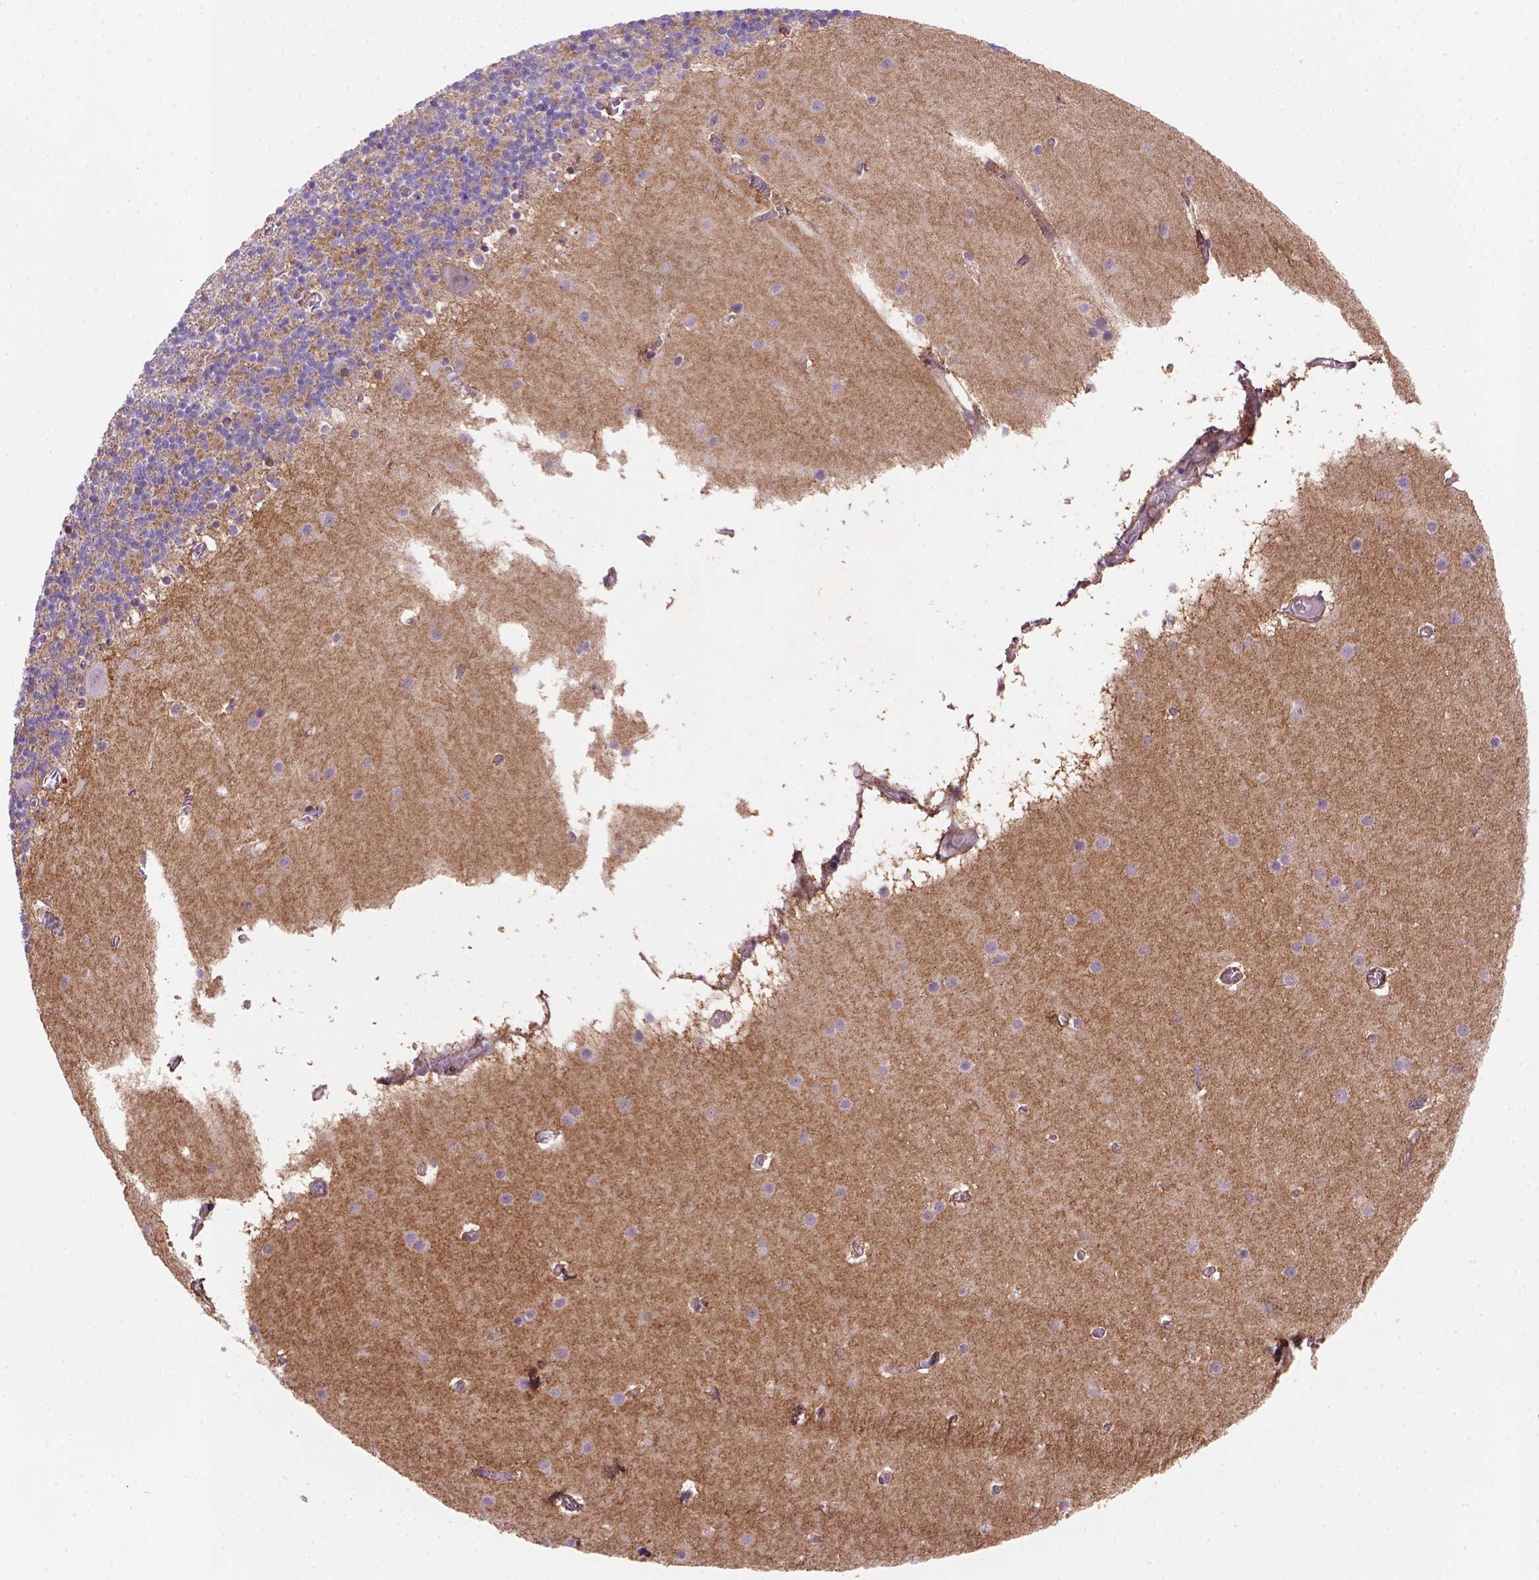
{"staining": {"intensity": "negative", "quantity": "none", "location": "none"}, "tissue": "cerebellum", "cell_type": "Cells in granular layer", "image_type": "normal", "snomed": [{"axis": "morphology", "description": "Normal tissue, NOS"}, {"axis": "topography", "description": "Cerebellum"}], "caption": "The photomicrograph reveals no significant expression in cells in granular layer of cerebellum. The staining was performed using DAB to visualize the protein expression in brown, while the nuclei were stained in blue with hematoxylin (Magnification: 20x).", "gene": "VSTM5", "patient": {"sex": "male", "age": 70}}